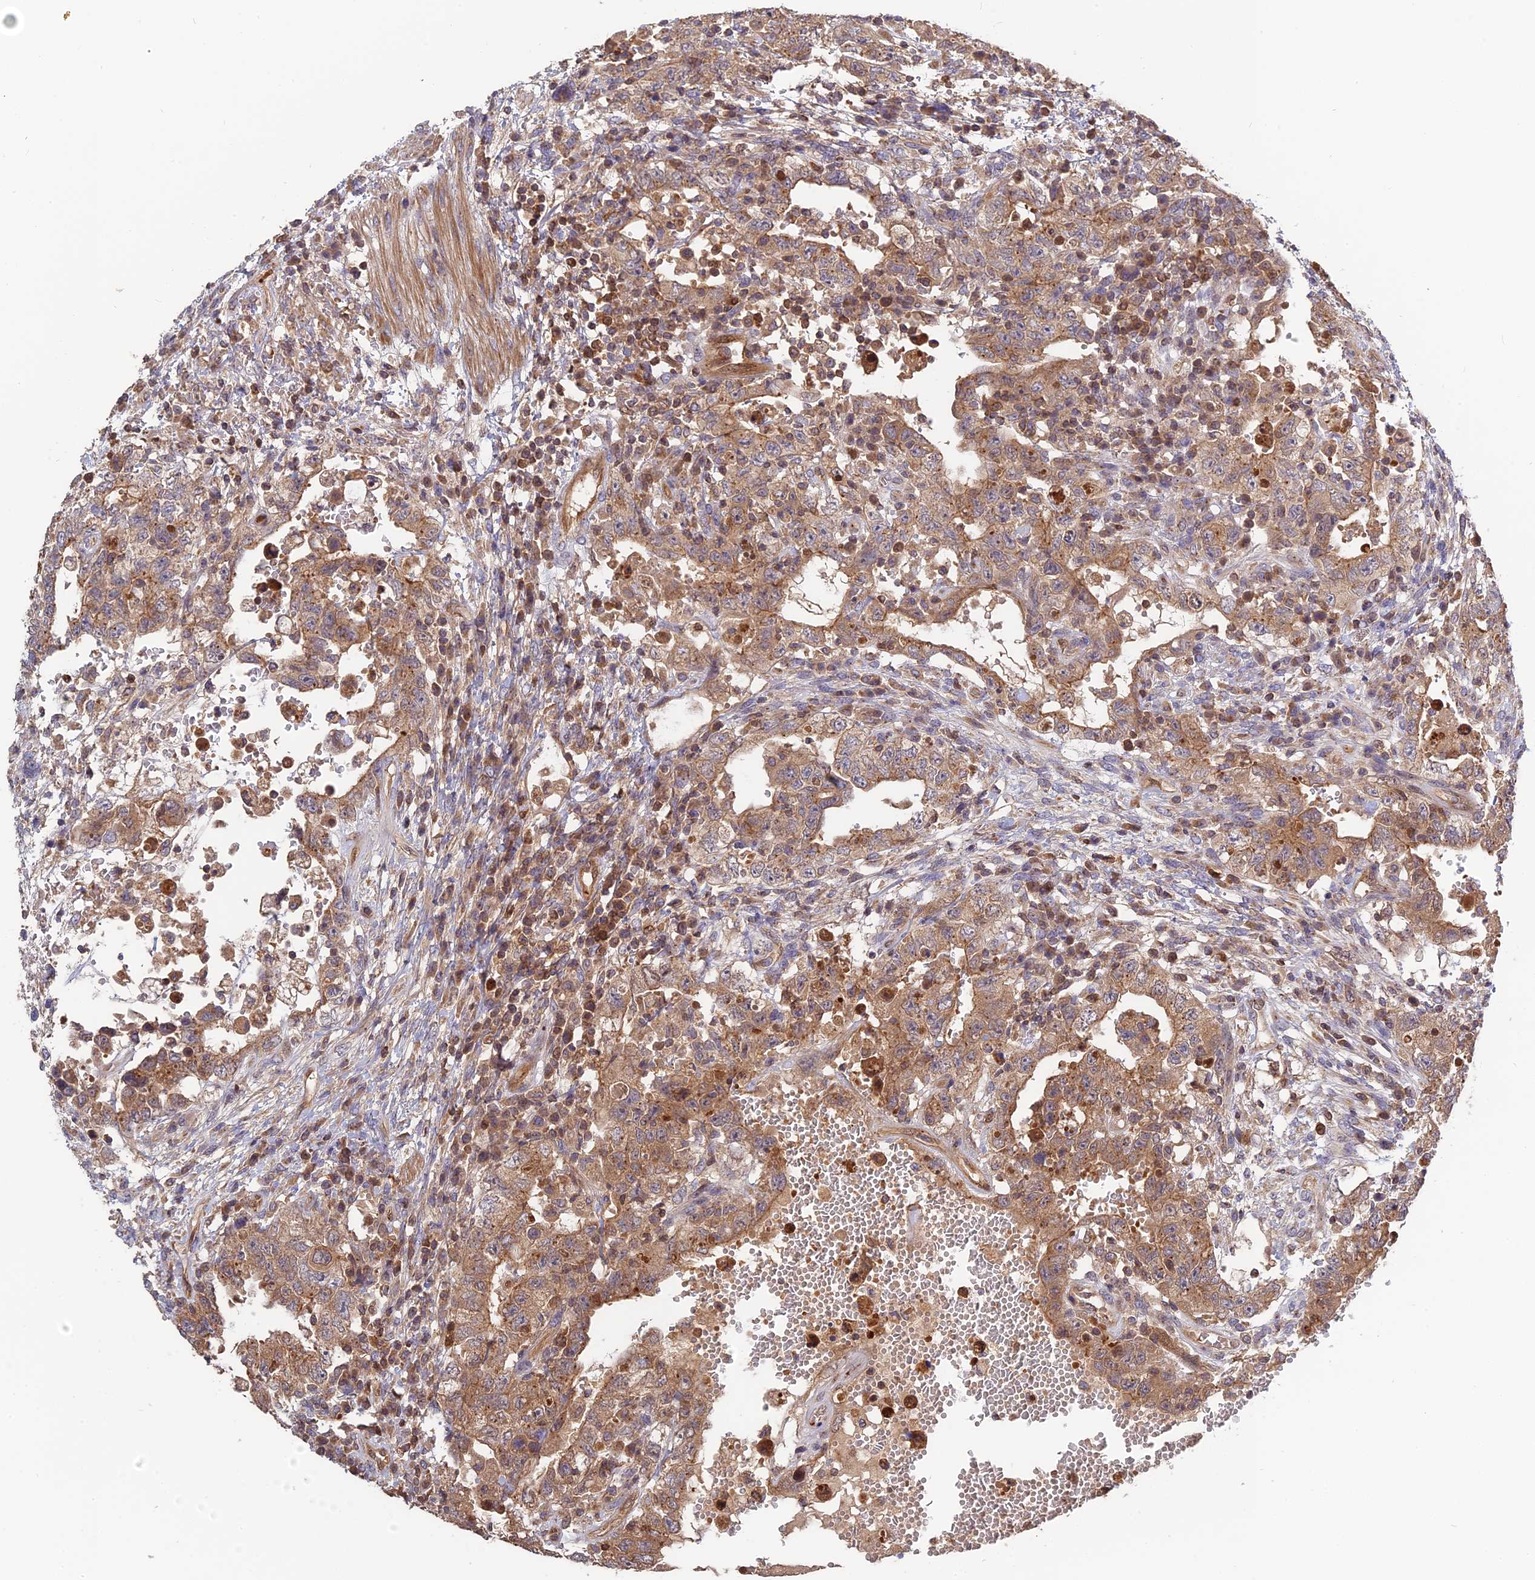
{"staining": {"intensity": "moderate", "quantity": ">75%", "location": "cytoplasmic/membranous"}, "tissue": "testis cancer", "cell_type": "Tumor cells", "image_type": "cancer", "snomed": [{"axis": "morphology", "description": "Carcinoma, Embryonal, NOS"}, {"axis": "topography", "description": "Testis"}], "caption": "Human testis embryonal carcinoma stained with a brown dye reveals moderate cytoplasmic/membranous positive positivity in approximately >75% of tumor cells.", "gene": "RPIA", "patient": {"sex": "male", "age": 26}}